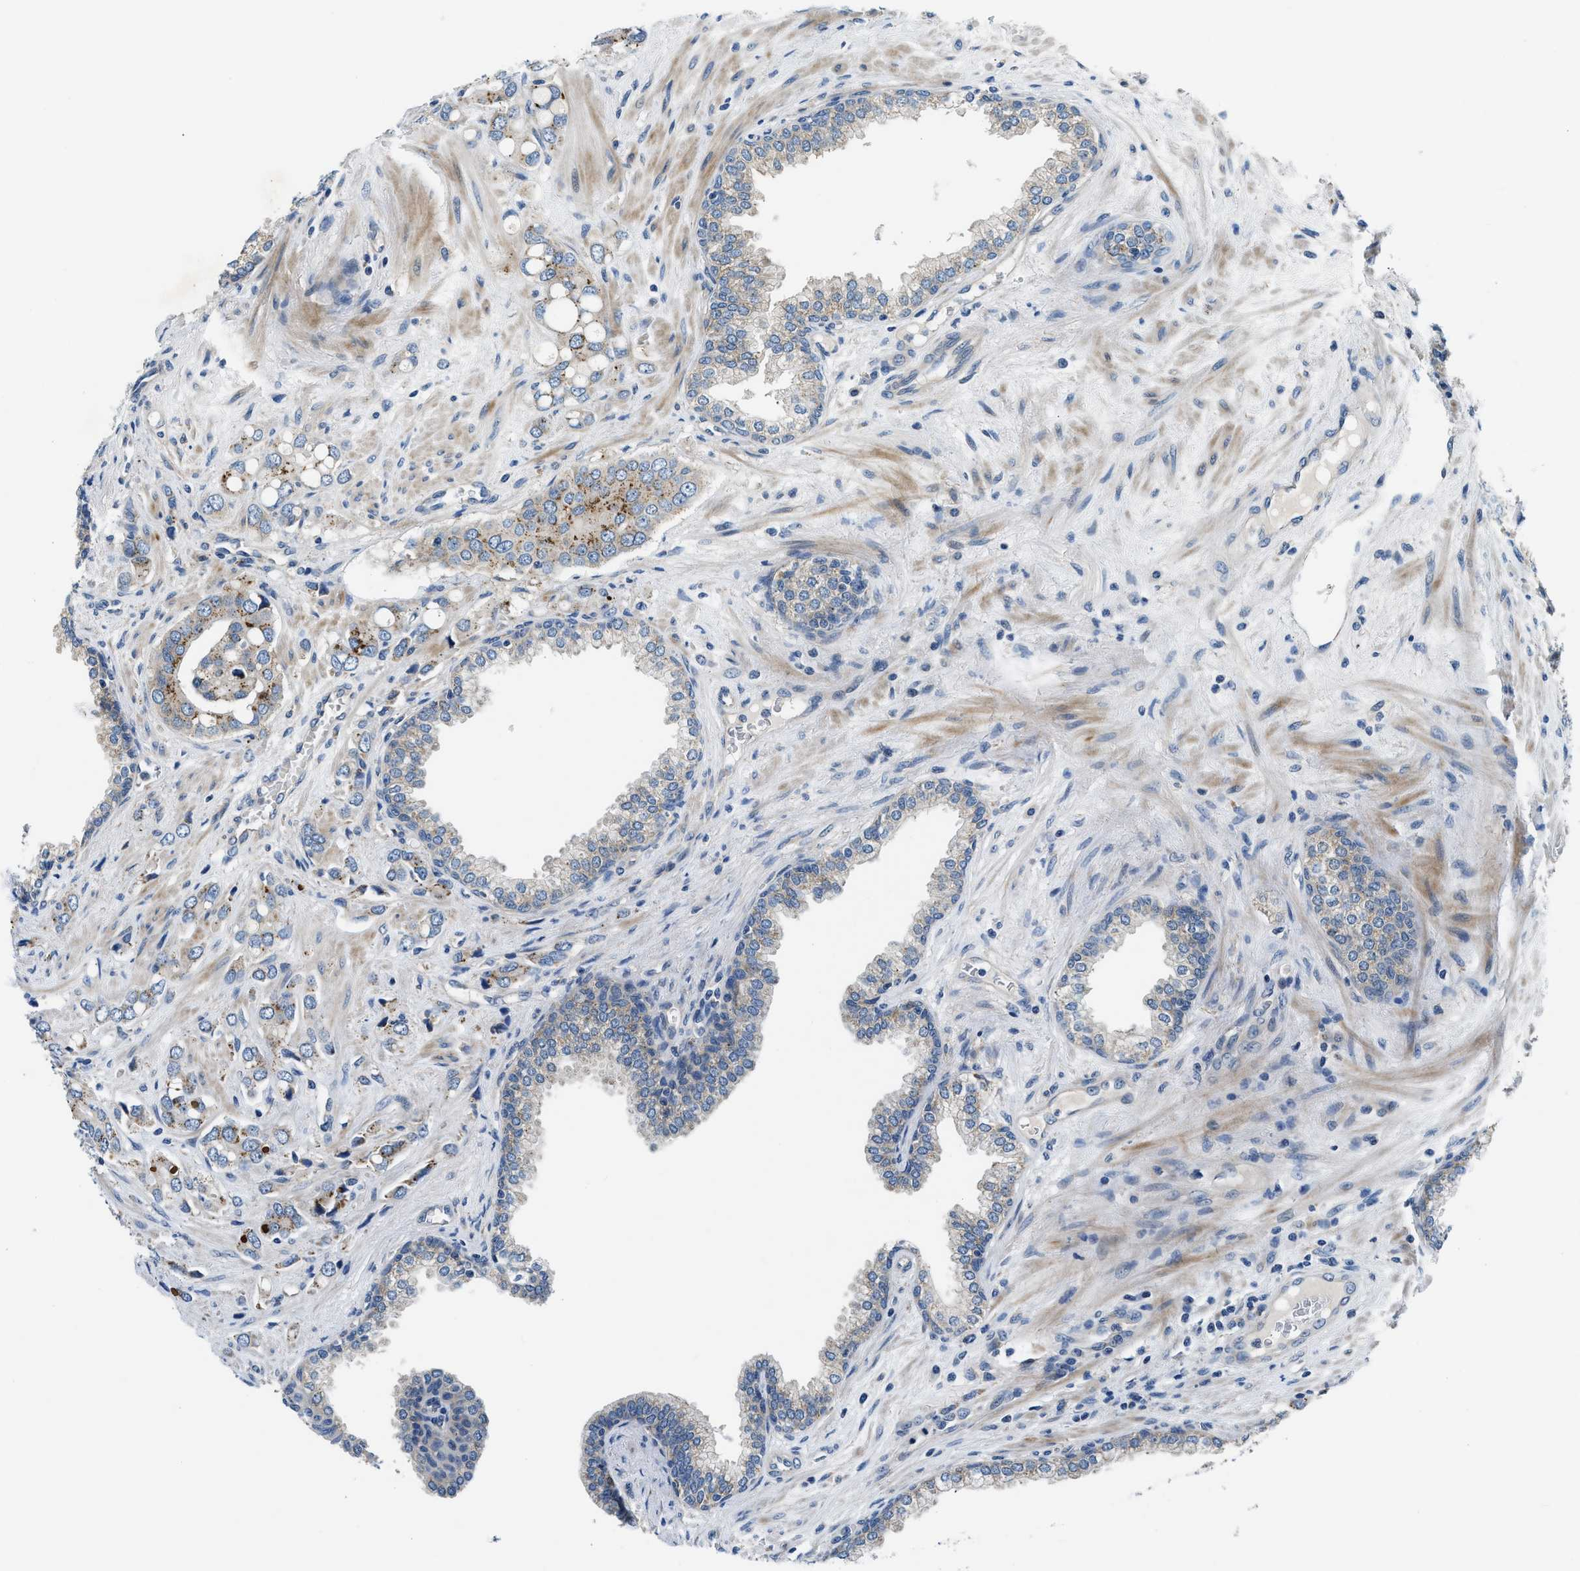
{"staining": {"intensity": "moderate", "quantity": ">75%", "location": "cytoplasmic/membranous"}, "tissue": "prostate cancer", "cell_type": "Tumor cells", "image_type": "cancer", "snomed": [{"axis": "morphology", "description": "Adenocarcinoma, High grade"}, {"axis": "topography", "description": "Prostate"}], "caption": "A histopathology image of prostate cancer (high-grade adenocarcinoma) stained for a protein shows moderate cytoplasmic/membranous brown staining in tumor cells.", "gene": "LPIN2", "patient": {"sex": "male", "age": 52}}